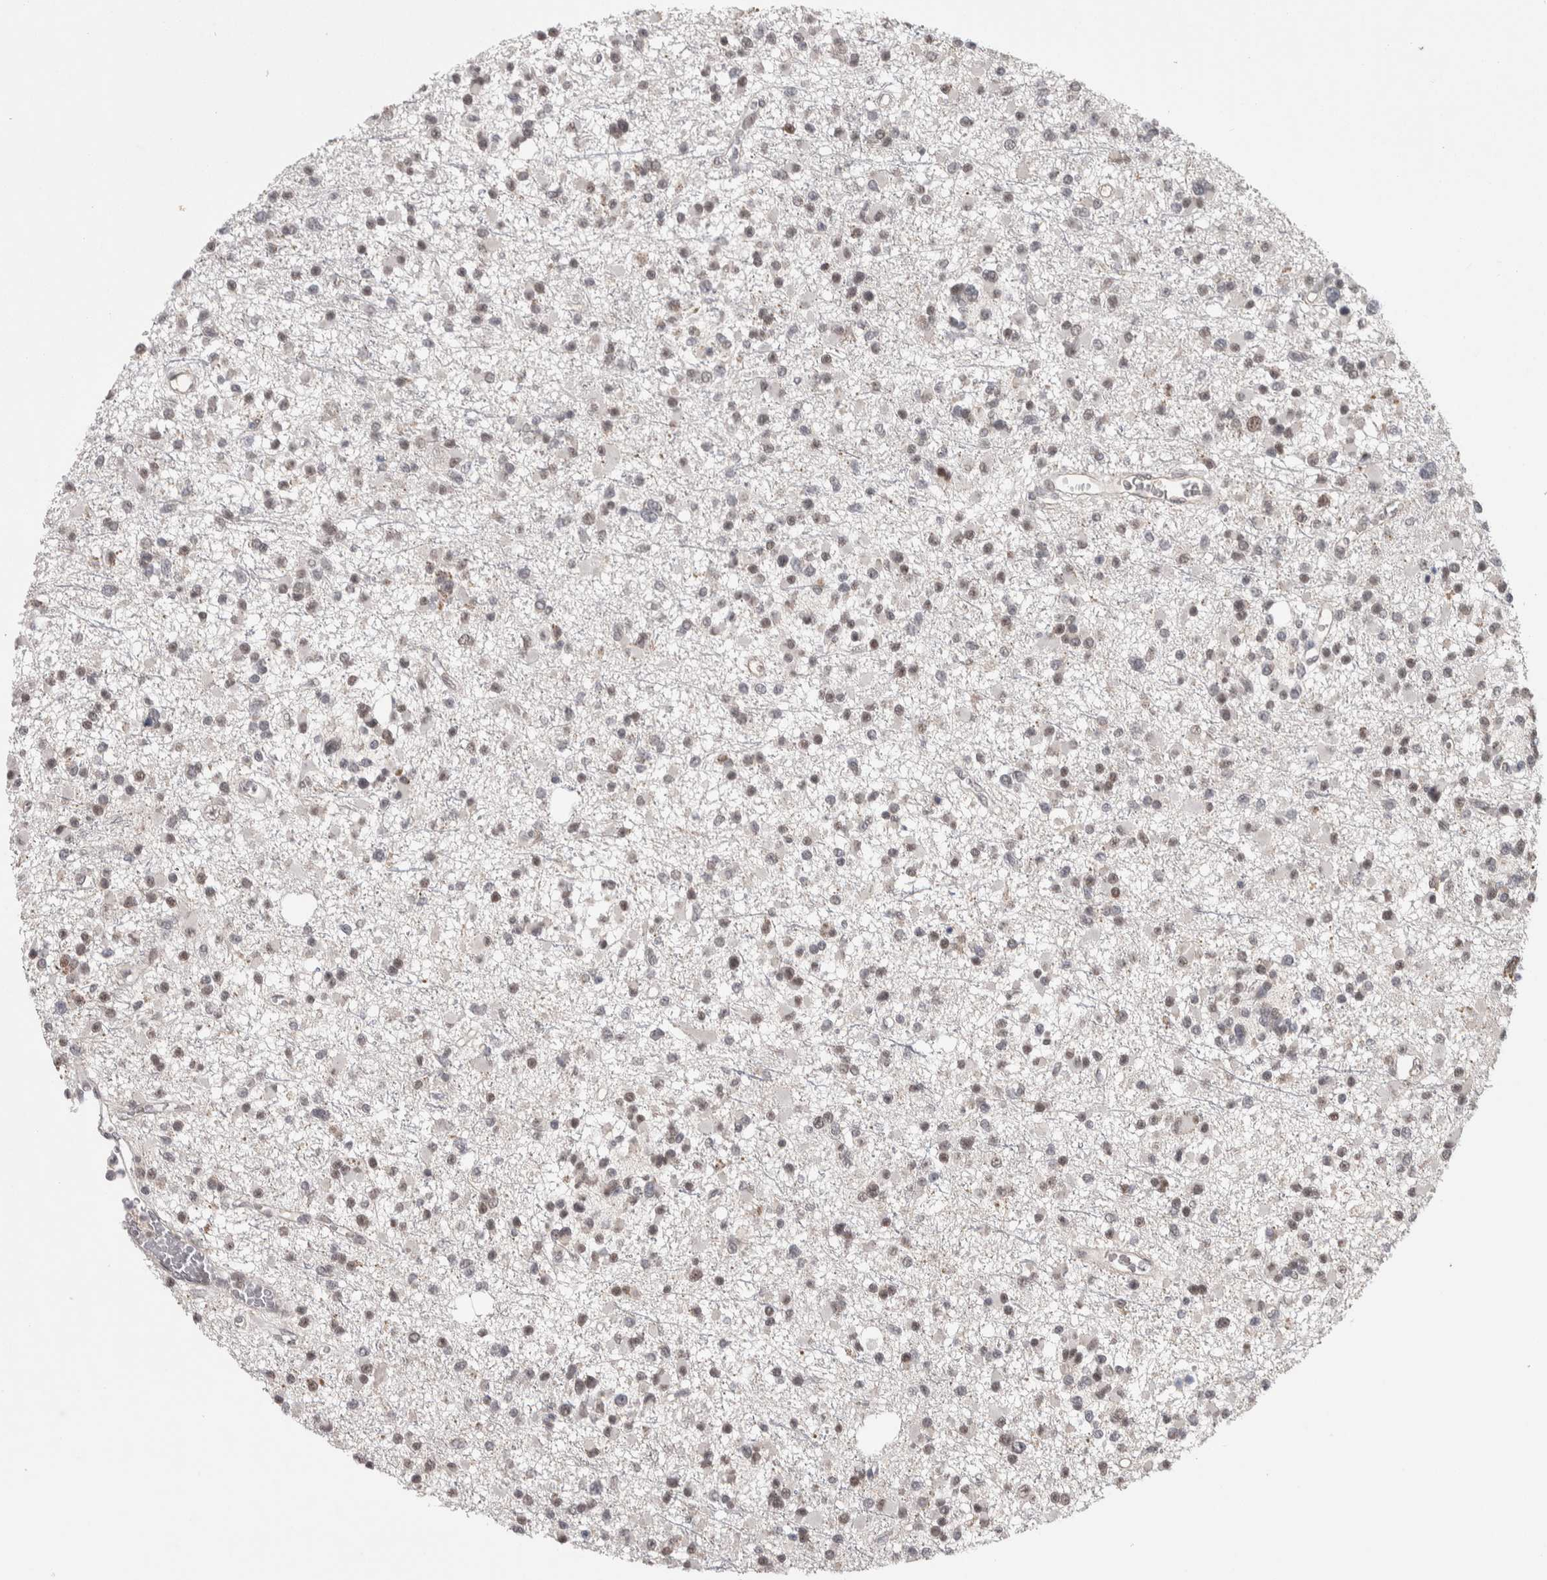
{"staining": {"intensity": "weak", "quantity": "<25%", "location": "nuclear"}, "tissue": "glioma", "cell_type": "Tumor cells", "image_type": "cancer", "snomed": [{"axis": "morphology", "description": "Glioma, malignant, Low grade"}, {"axis": "topography", "description": "Brain"}], "caption": "Immunohistochemistry of malignant glioma (low-grade) reveals no expression in tumor cells. The staining is performed using DAB (3,3'-diaminobenzidine) brown chromogen with nuclei counter-stained in using hematoxylin.", "gene": "ZNF592", "patient": {"sex": "female", "age": 22}}